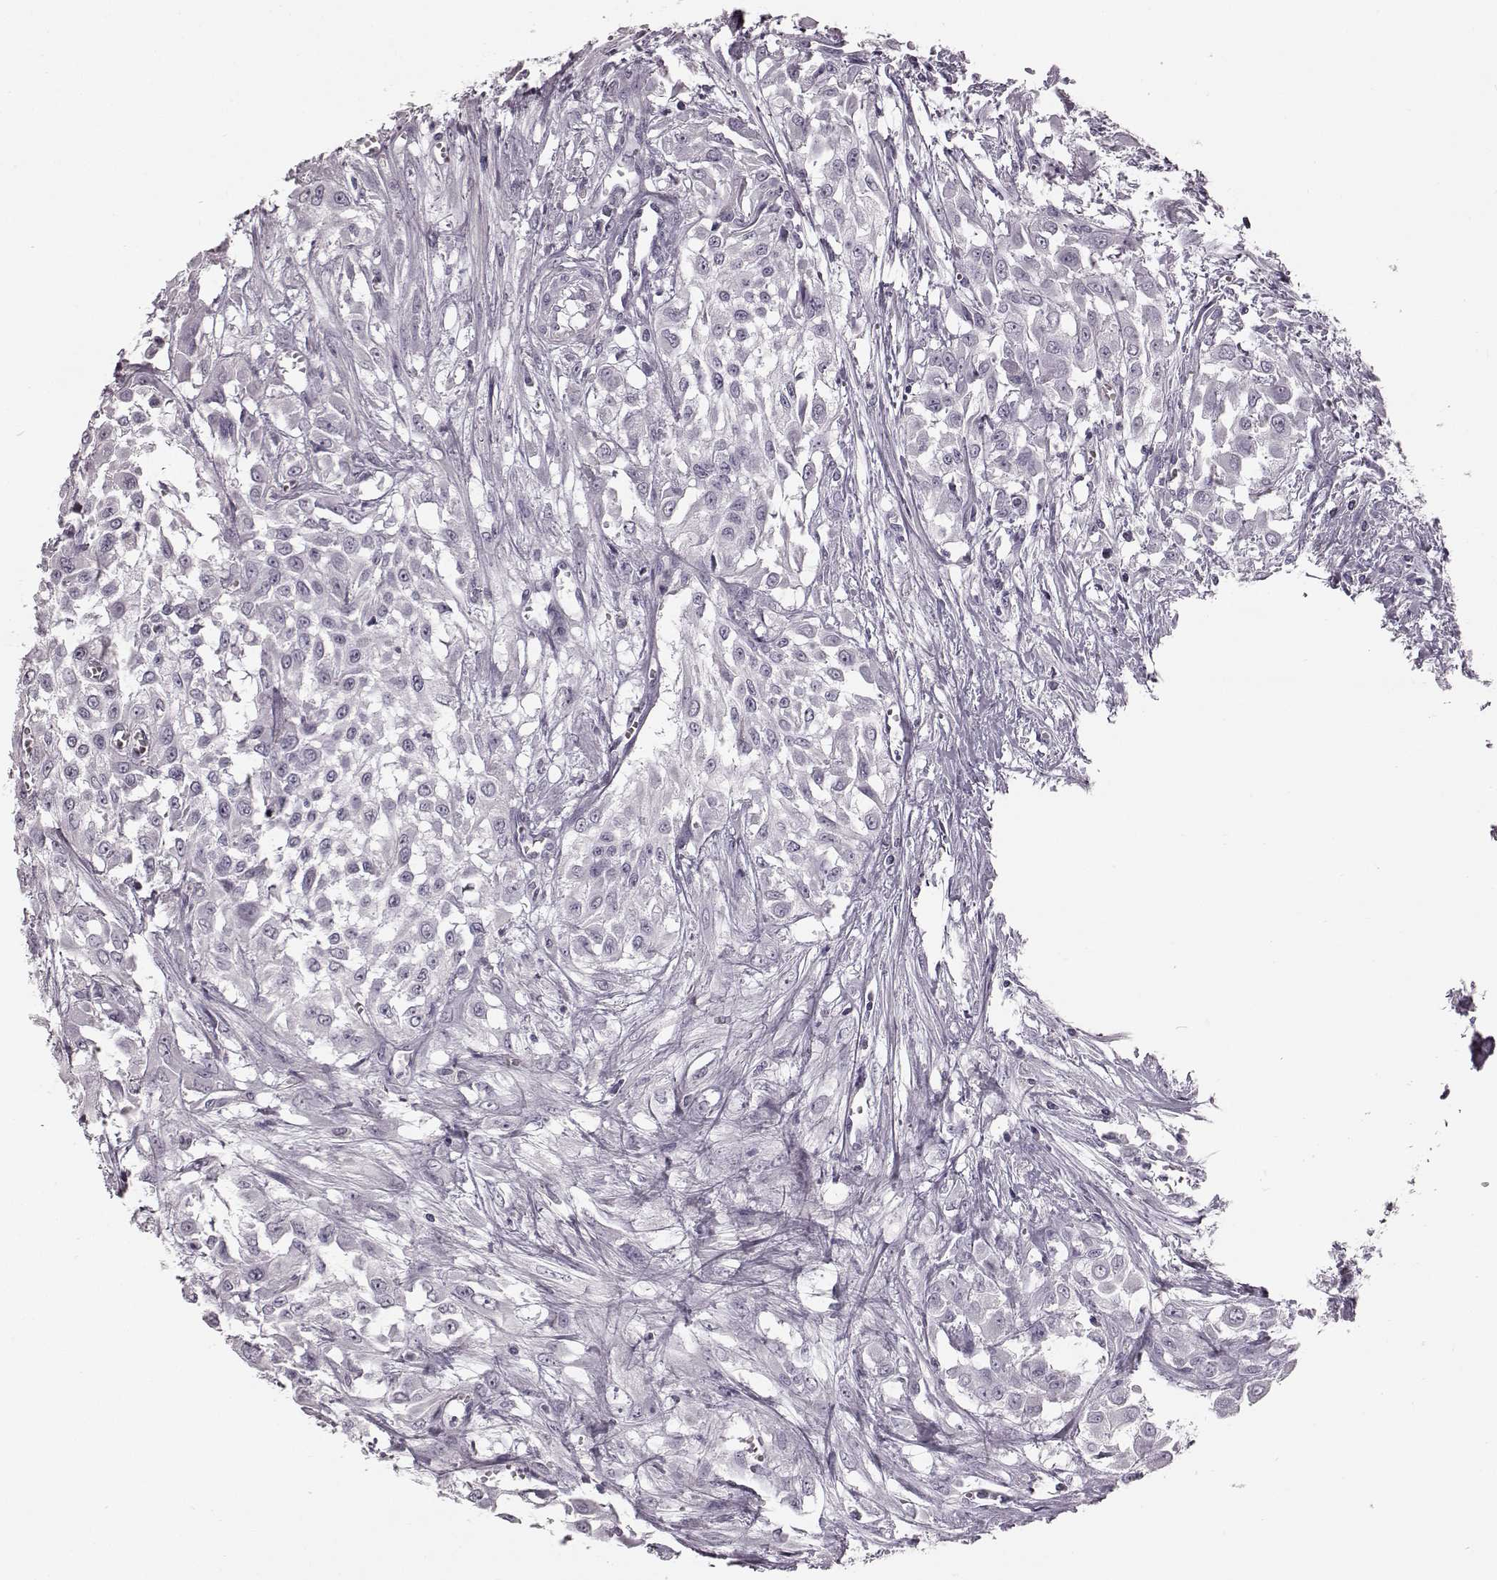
{"staining": {"intensity": "negative", "quantity": "none", "location": "none"}, "tissue": "urothelial cancer", "cell_type": "Tumor cells", "image_type": "cancer", "snomed": [{"axis": "morphology", "description": "Urothelial carcinoma, High grade"}, {"axis": "topography", "description": "Urinary bladder"}], "caption": "This histopathology image is of urothelial cancer stained with immunohistochemistry (IHC) to label a protein in brown with the nuclei are counter-stained blue. There is no positivity in tumor cells.", "gene": "ZNF433", "patient": {"sex": "male", "age": 57}}